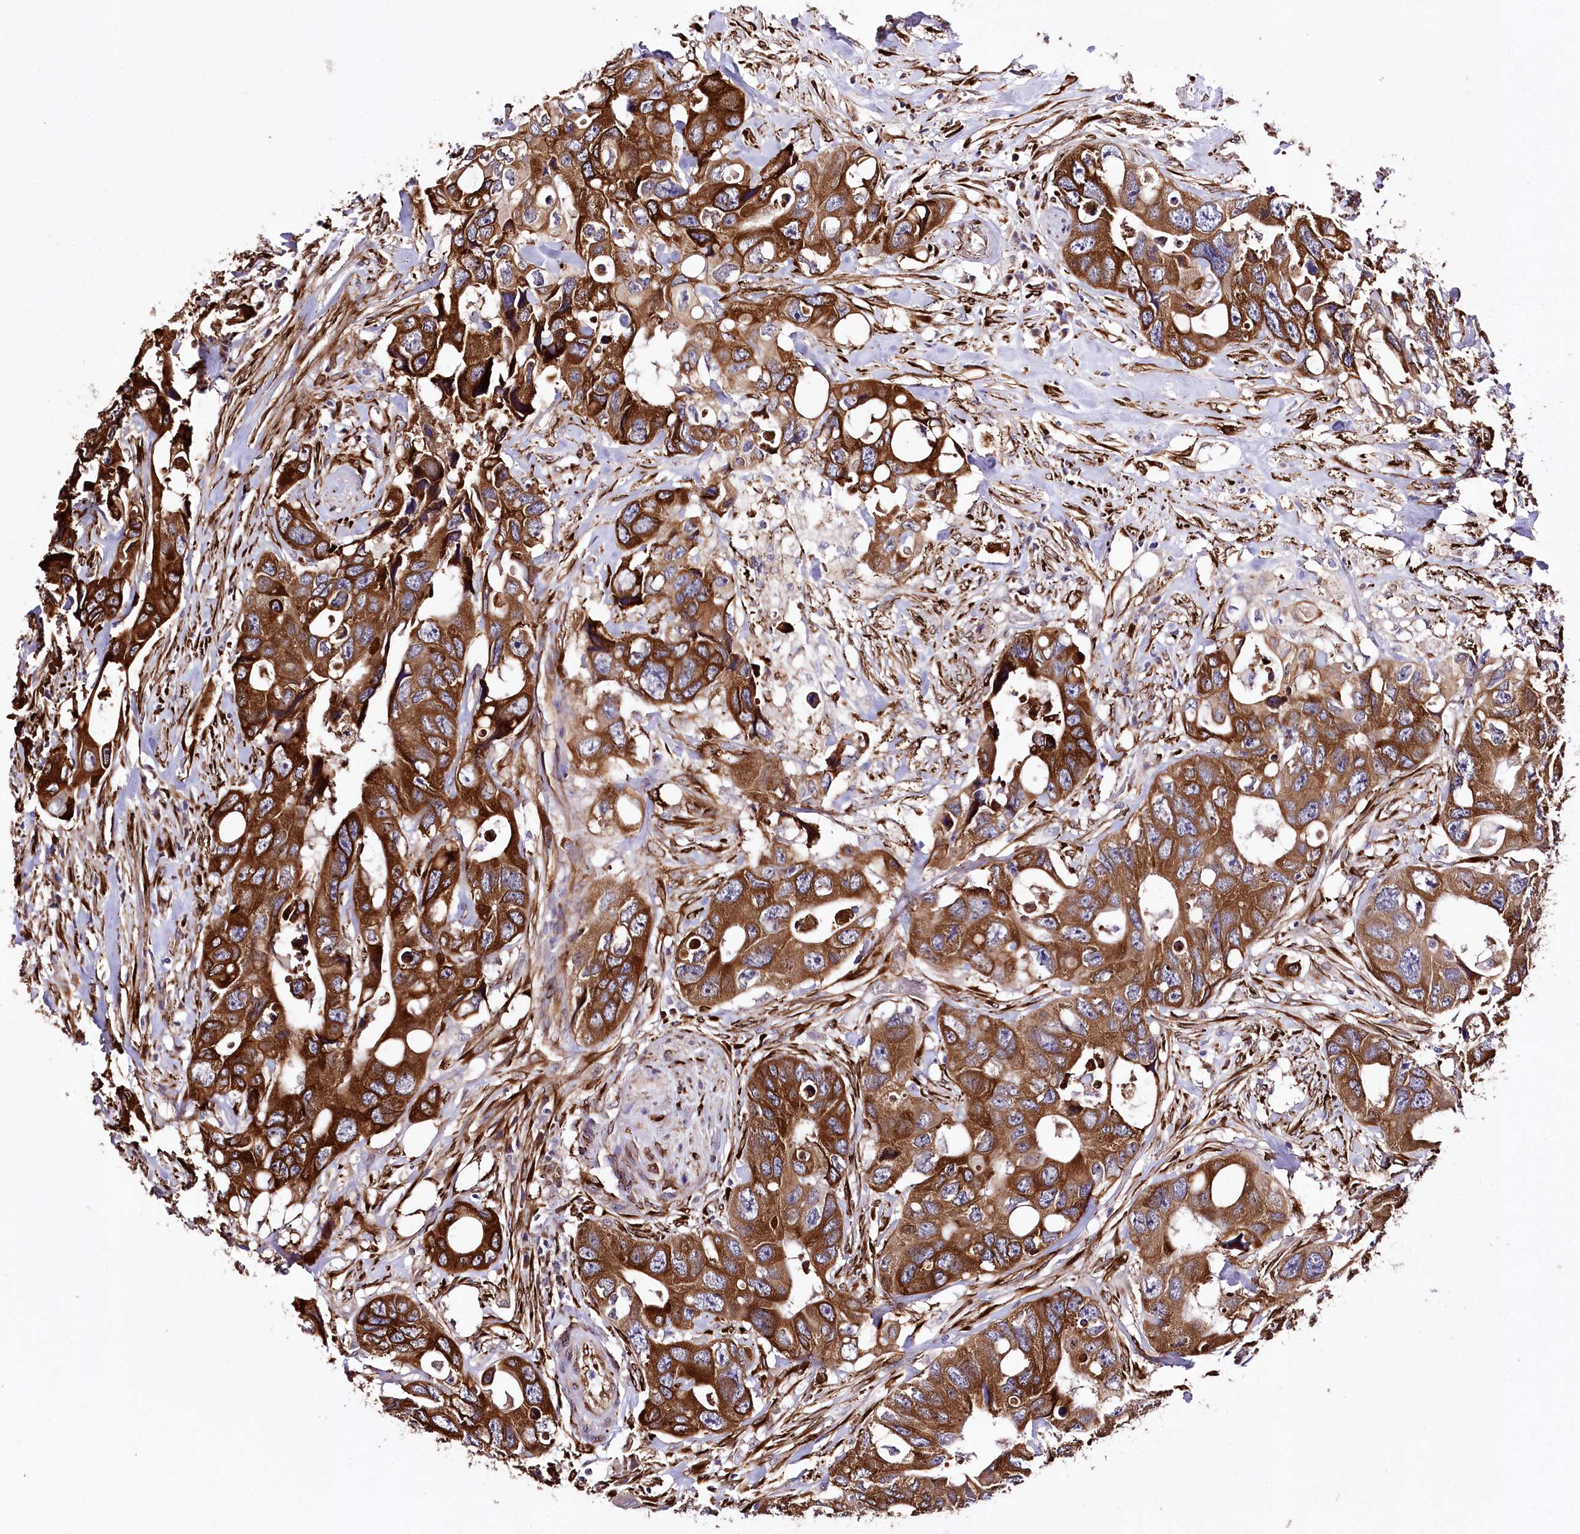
{"staining": {"intensity": "strong", "quantity": ">75%", "location": "cytoplasmic/membranous"}, "tissue": "colorectal cancer", "cell_type": "Tumor cells", "image_type": "cancer", "snomed": [{"axis": "morphology", "description": "Adenocarcinoma, NOS"}, {"axis": "topography", "description": "Rectum"}], "caption": "Adenocarcinoma (colorectal) stained for a protein shows strong cytoplasmic/membranous positivity in tumor cells.", "gene": "WWC1", "patient": {"sex": "male", "age": 57}}